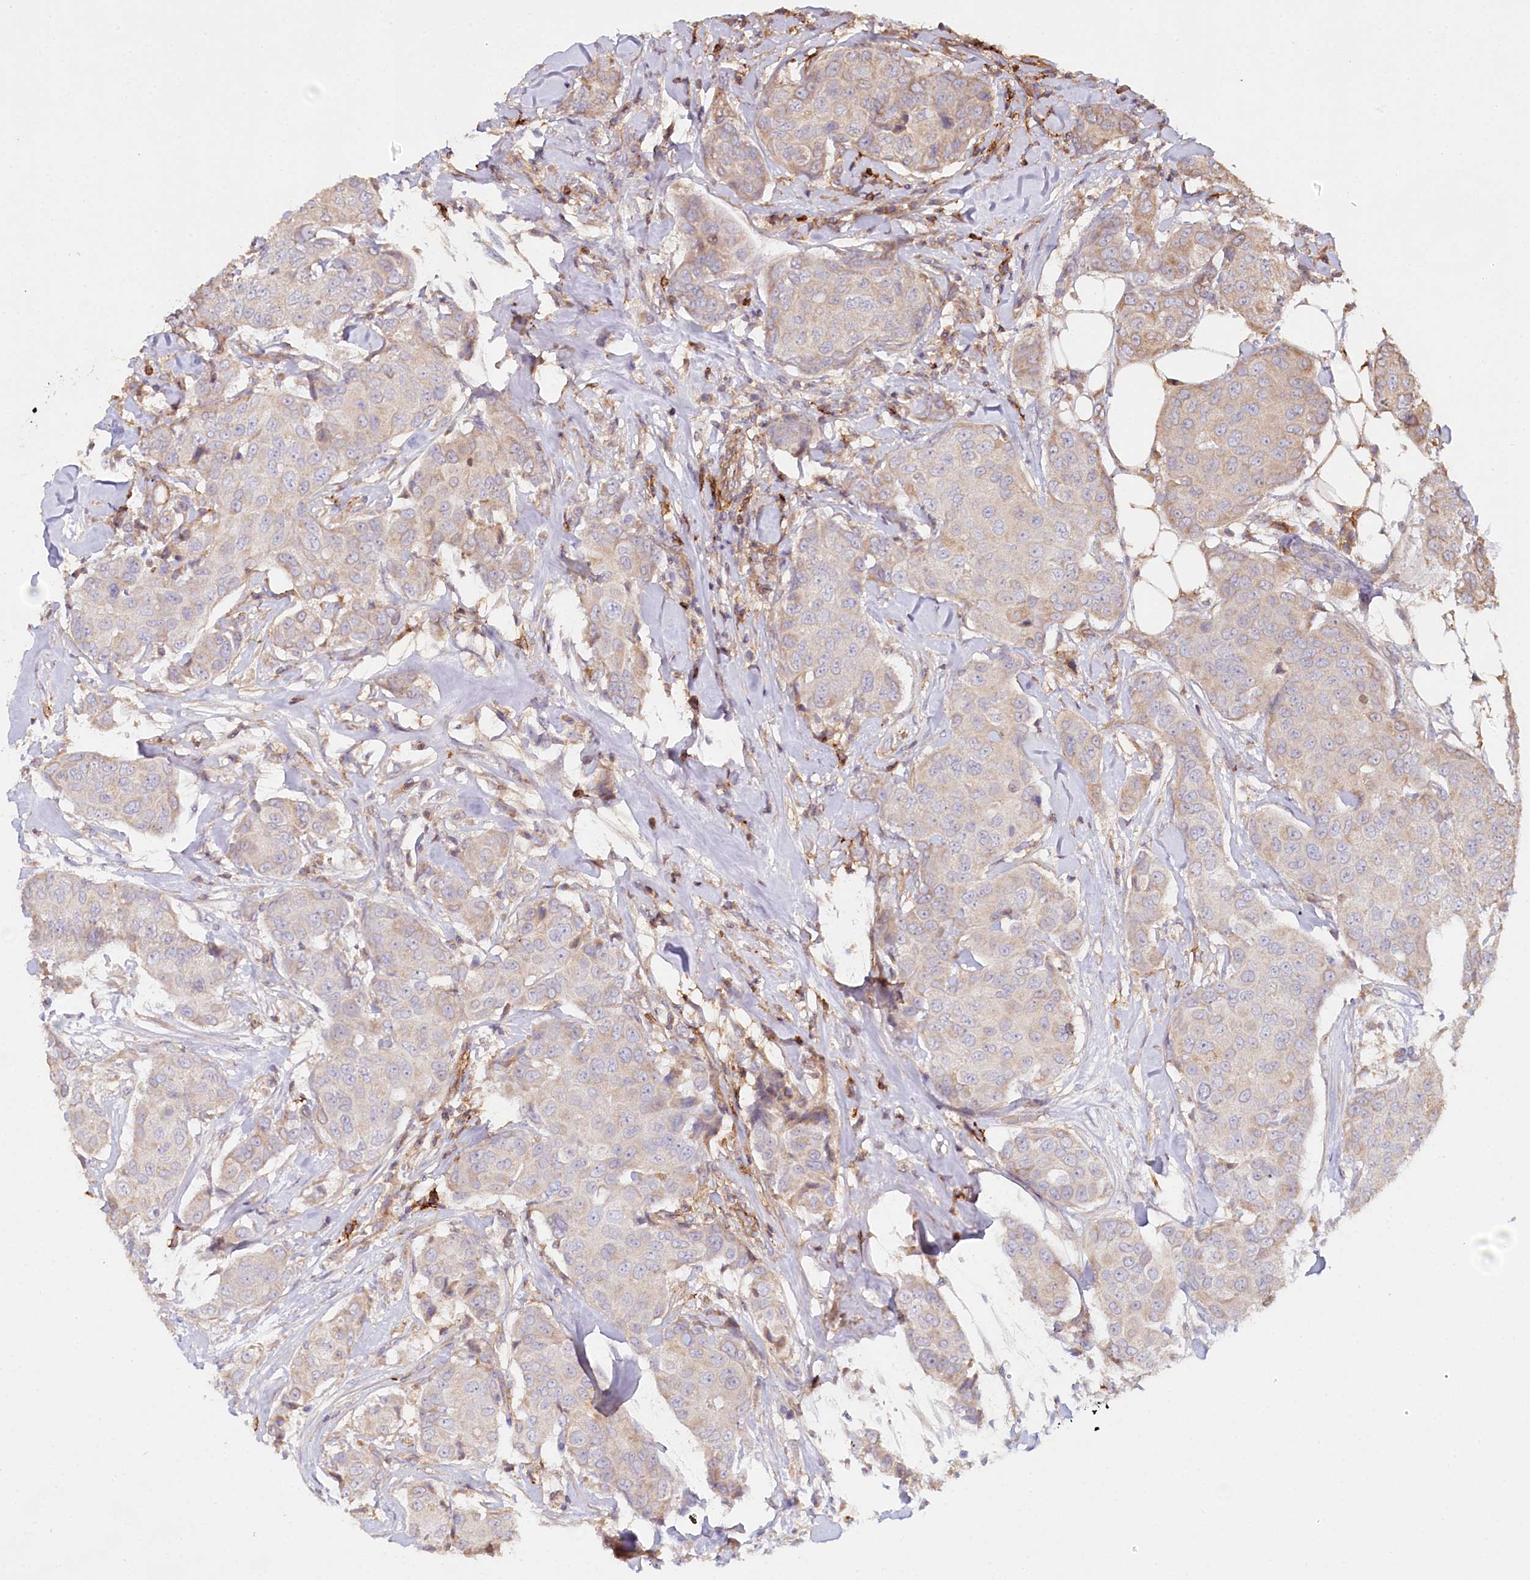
{"staining": {"intensity": "weak", "quantity": "25%-75%", "location": "cytoplasmic/membranous"}, "tissue": "breast cancer", "cell_type": "Tumor cells", "image_type": "cancer", "snomed": [{"axis": "morphology", "description": "Duct carcinoma"}, {"axis": "topography", "description": "Breast"}], "caption": "This is an image of IHC staining of intraductal carcinoma (breast), which shows weak expression in the cytoplasmic/membranous of tumor cells.", "gene": "RBP5", "patient": {"sex": "female", "age": 80}}